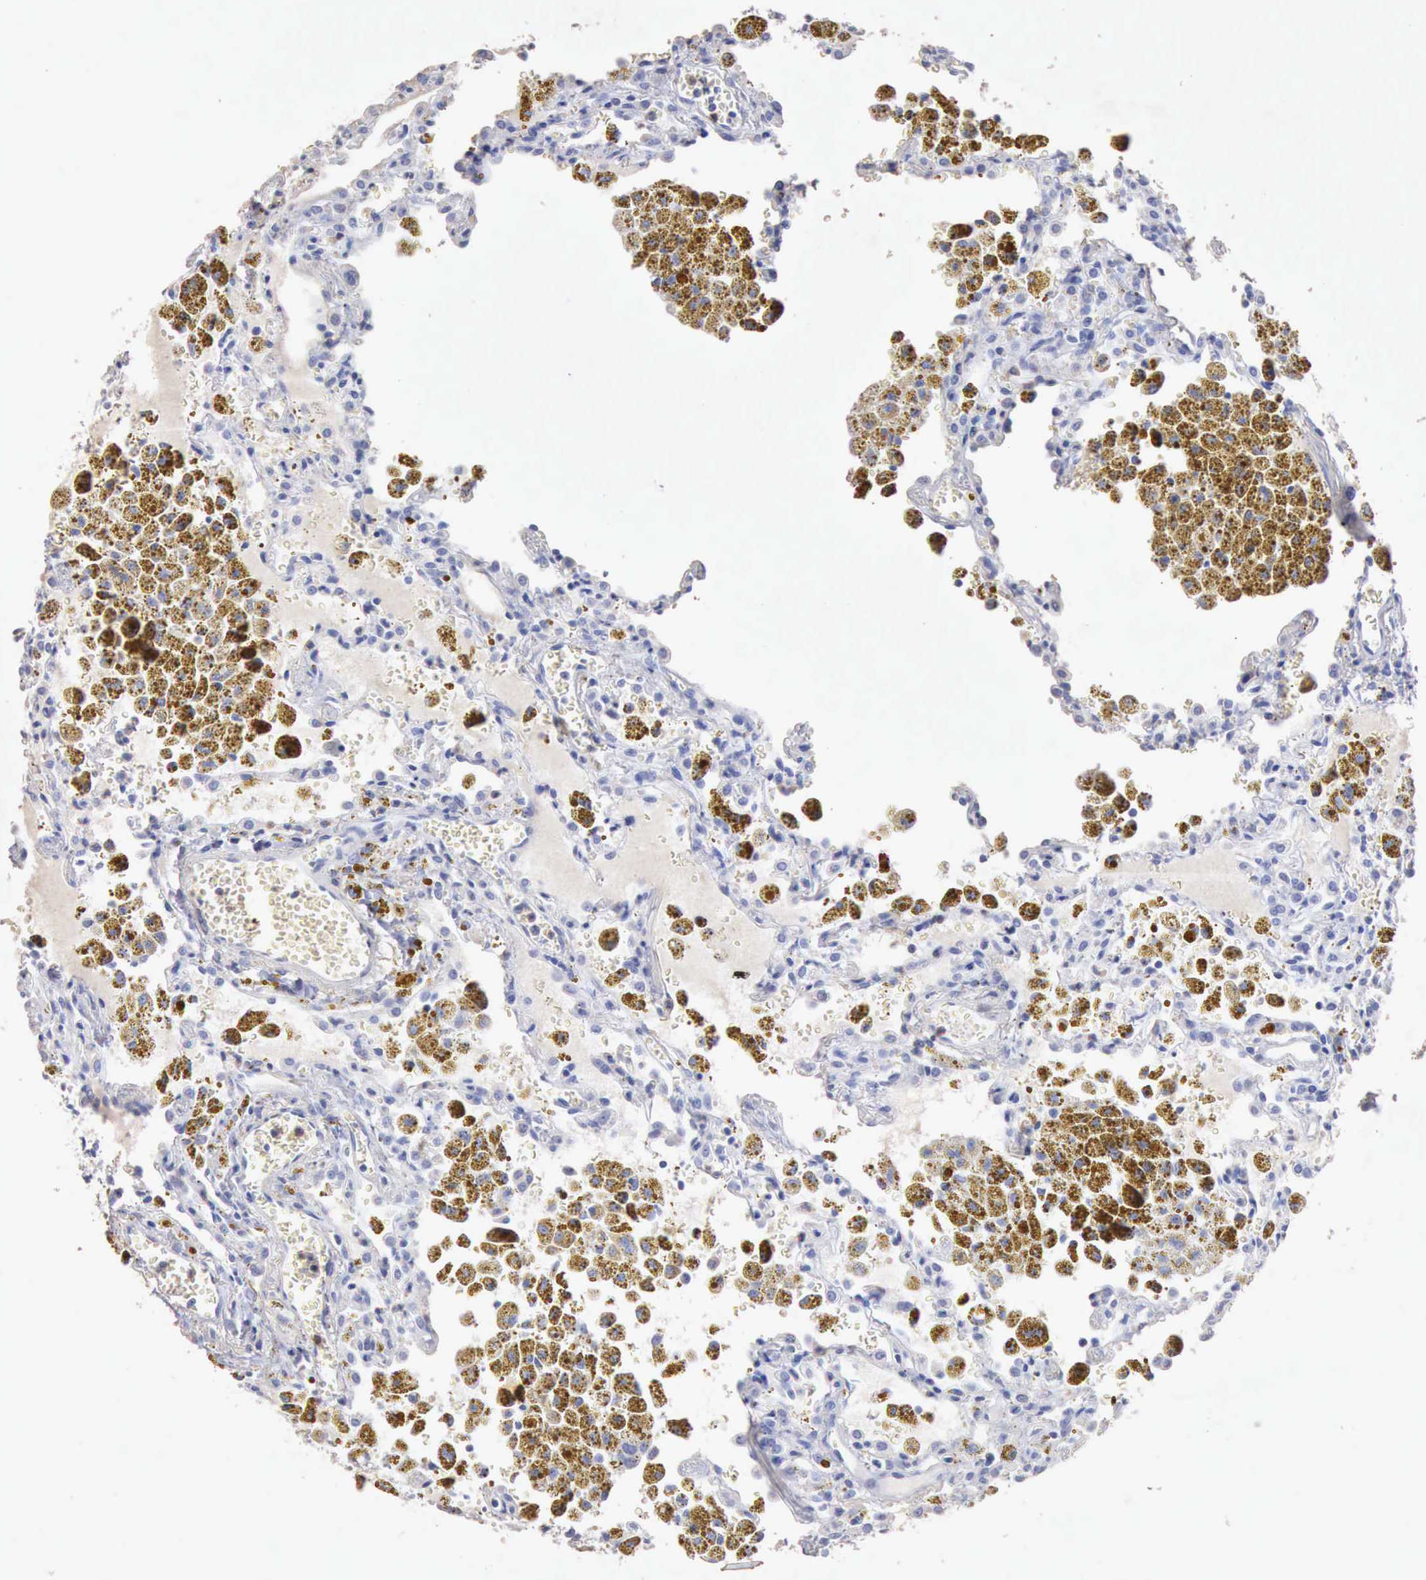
{"staining": {"intensity": "negative", "quantity": "none", "location": "none"}, "tissue": "carcinoid", "cell_type": "Tumor cells", "image_type": "cancer", "snomed": [{"axis": "morphology", "description": "Carcinoid, malignant, NOS"}, {"axis": "topography", "description": "Bronchus"}], "caption": "Protein analysis of carcinoid (malignant) shows no significant staining in tumor cells. (Stains: DAB (3,3'-diaminobenzidine) IHC with hematoxylin counter stain, Microscopy: brightfield microscopy at high magnification).", "gene": "KRT6B", "patient": {"sex": "male", "age": 55}}